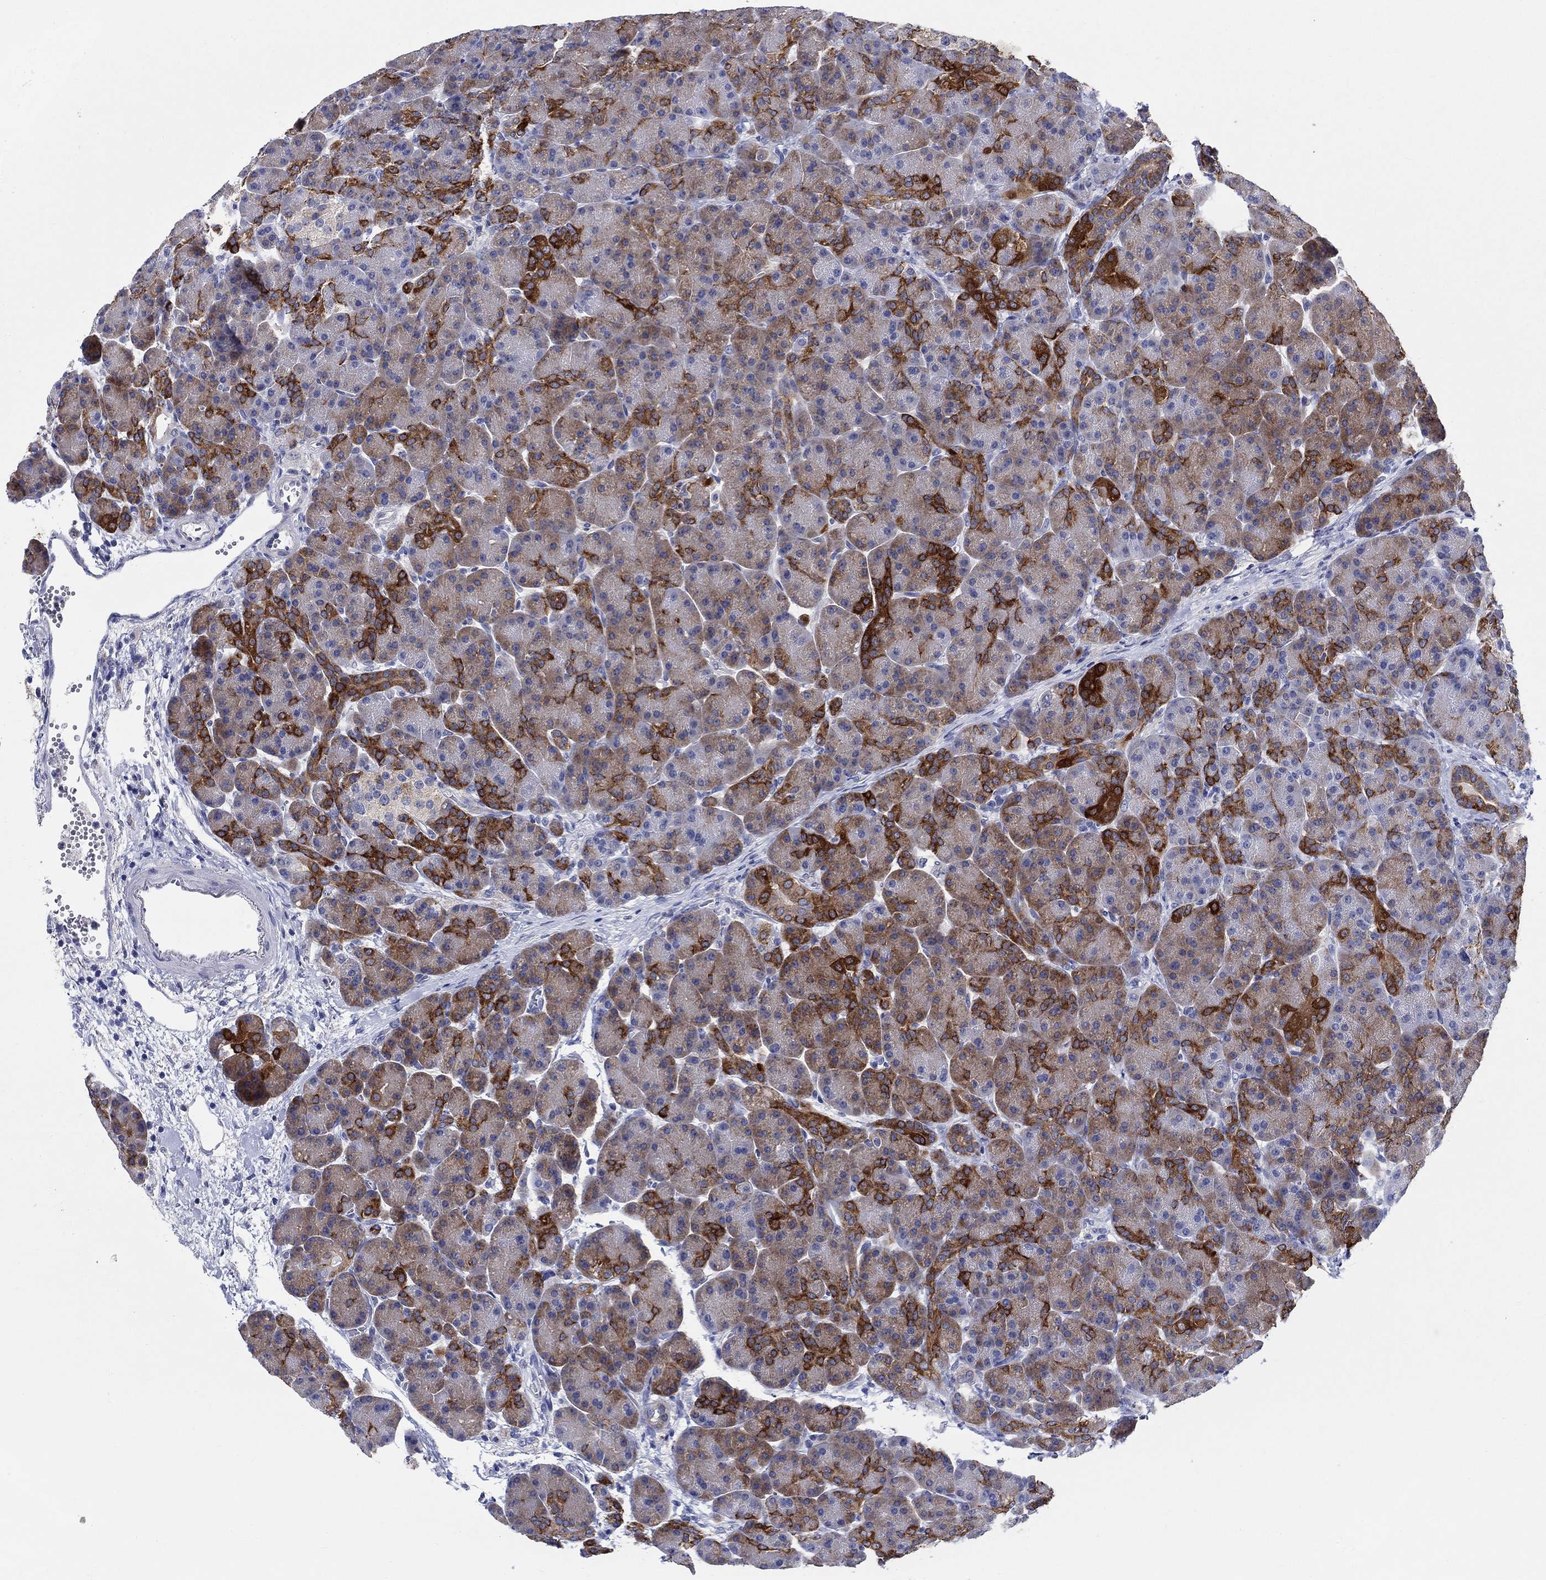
{"staining": {"intensity": "strong", "quantity": "25%-75%", "location": "cytoplasmic/membranous"}, "tissue": "pancreas", "cell_type": "Exocrine glandular cells", "image_type": "normal", "snomed": [{"axis": "morphology", "description": "Normal tissue, NOS"}, {"axis": "topography", "description": "Pancreas"}], "caption": "DAB immunohistochemical staining of normal pancreas exhibits strong cytoplasmic/membranous protein expression in about 25%-75% of exocrine glandular cells.", "gene": "RAP1GAP", "patient": {"sex": "female", "age": 63}}